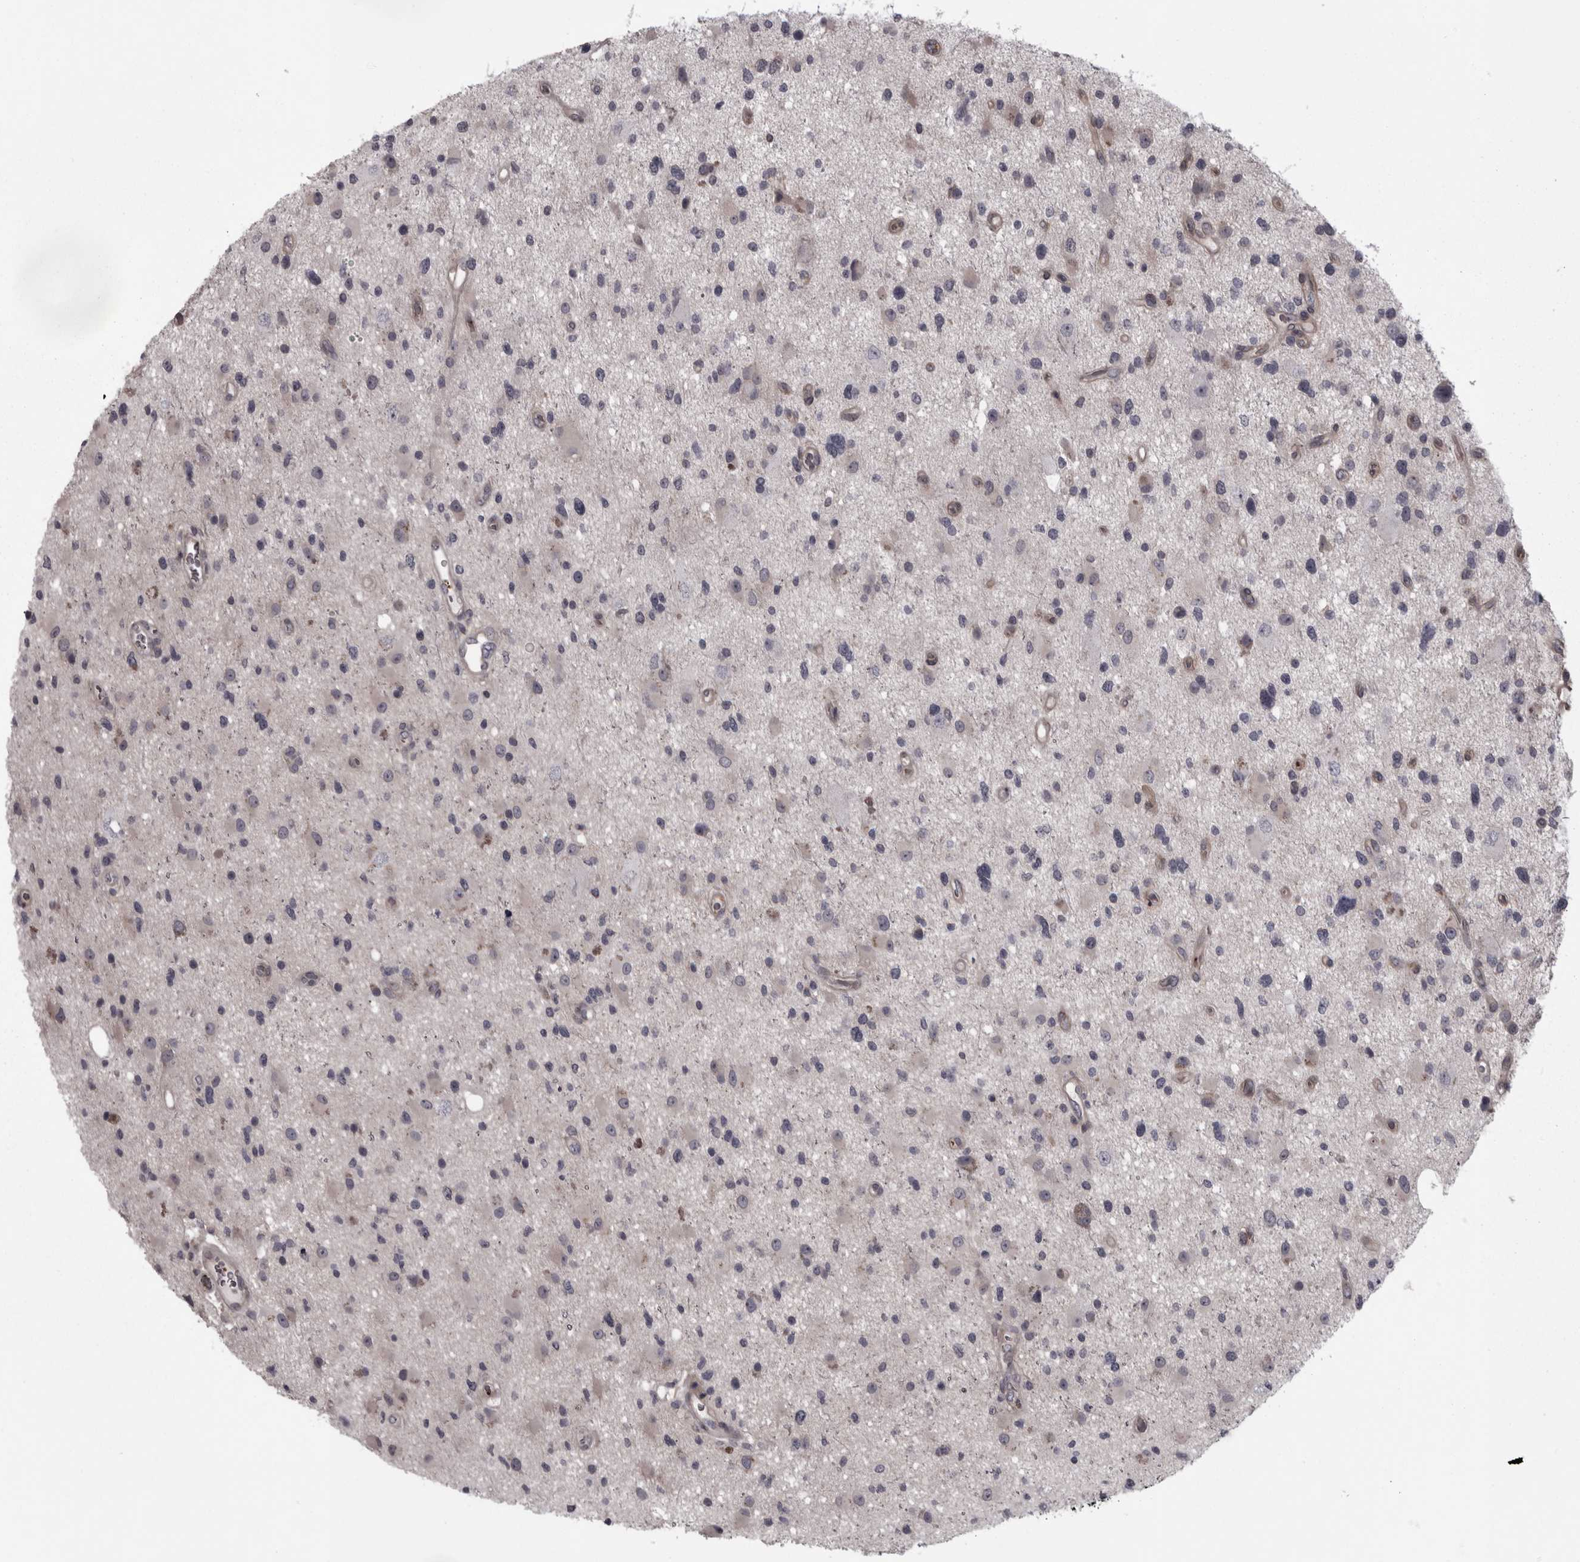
{"staining": {"intensity": "negative", "quantity": "none", "location": "none"}, "tissue": "glioma", "cell_type": "Tumor cells", "image_type": "cancer", "snomed": [{"axis": "morphology", "description": "Glioma, malignant, High grade"}, {"axis": "topography", "description": "Brain"}], "caption": "DAB (3,3'-diaminobenzidine) immunohistochemical staining of human glioma demonstrates no significant staining in tumor cells.", "gene": "RSU1", "patient": {"sex": "male", "age": 33}}